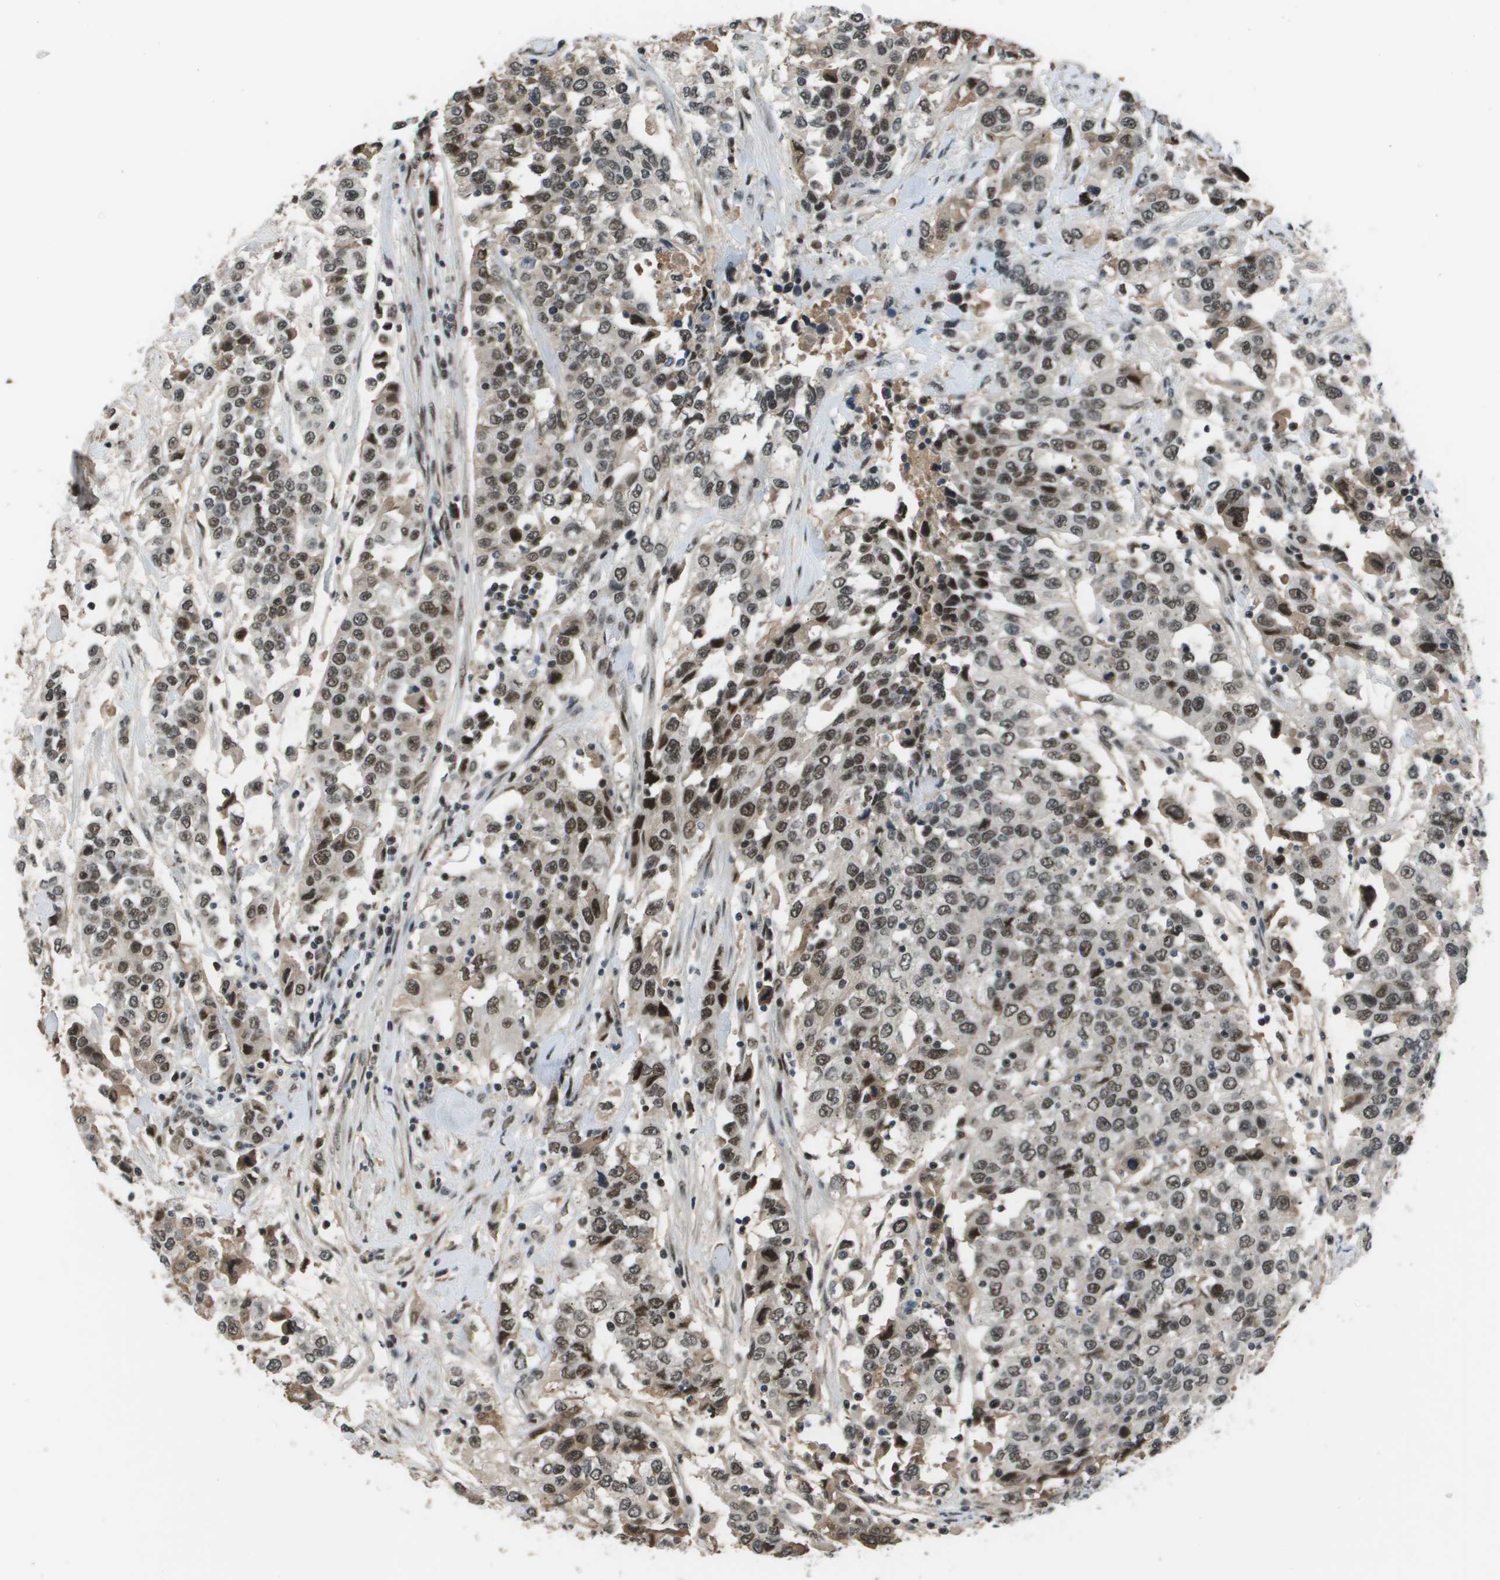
{"staining": {"intensity": "moderate", "quantity": ">75%", "location": "nuclear"}, "tissue": "urothelial cancer", "cell_type": "Tumor cells", "image_type": "cancer", "snomed": [{"axis": "morphology", "description": "Urothelial carcinoma, High grade"}, {"axis": "topography", "description": "Urinary bladder"}], "caption": "Immunohistochemistry (IHC) image of human urothelial carcinoma (high-grade) stained for a protein (brown), which displays medium levels of moderate nuclear staining in about >75% of tumor cells.", "gene": "THRAP3", "patient": {"sex": "female", "age": 80}}